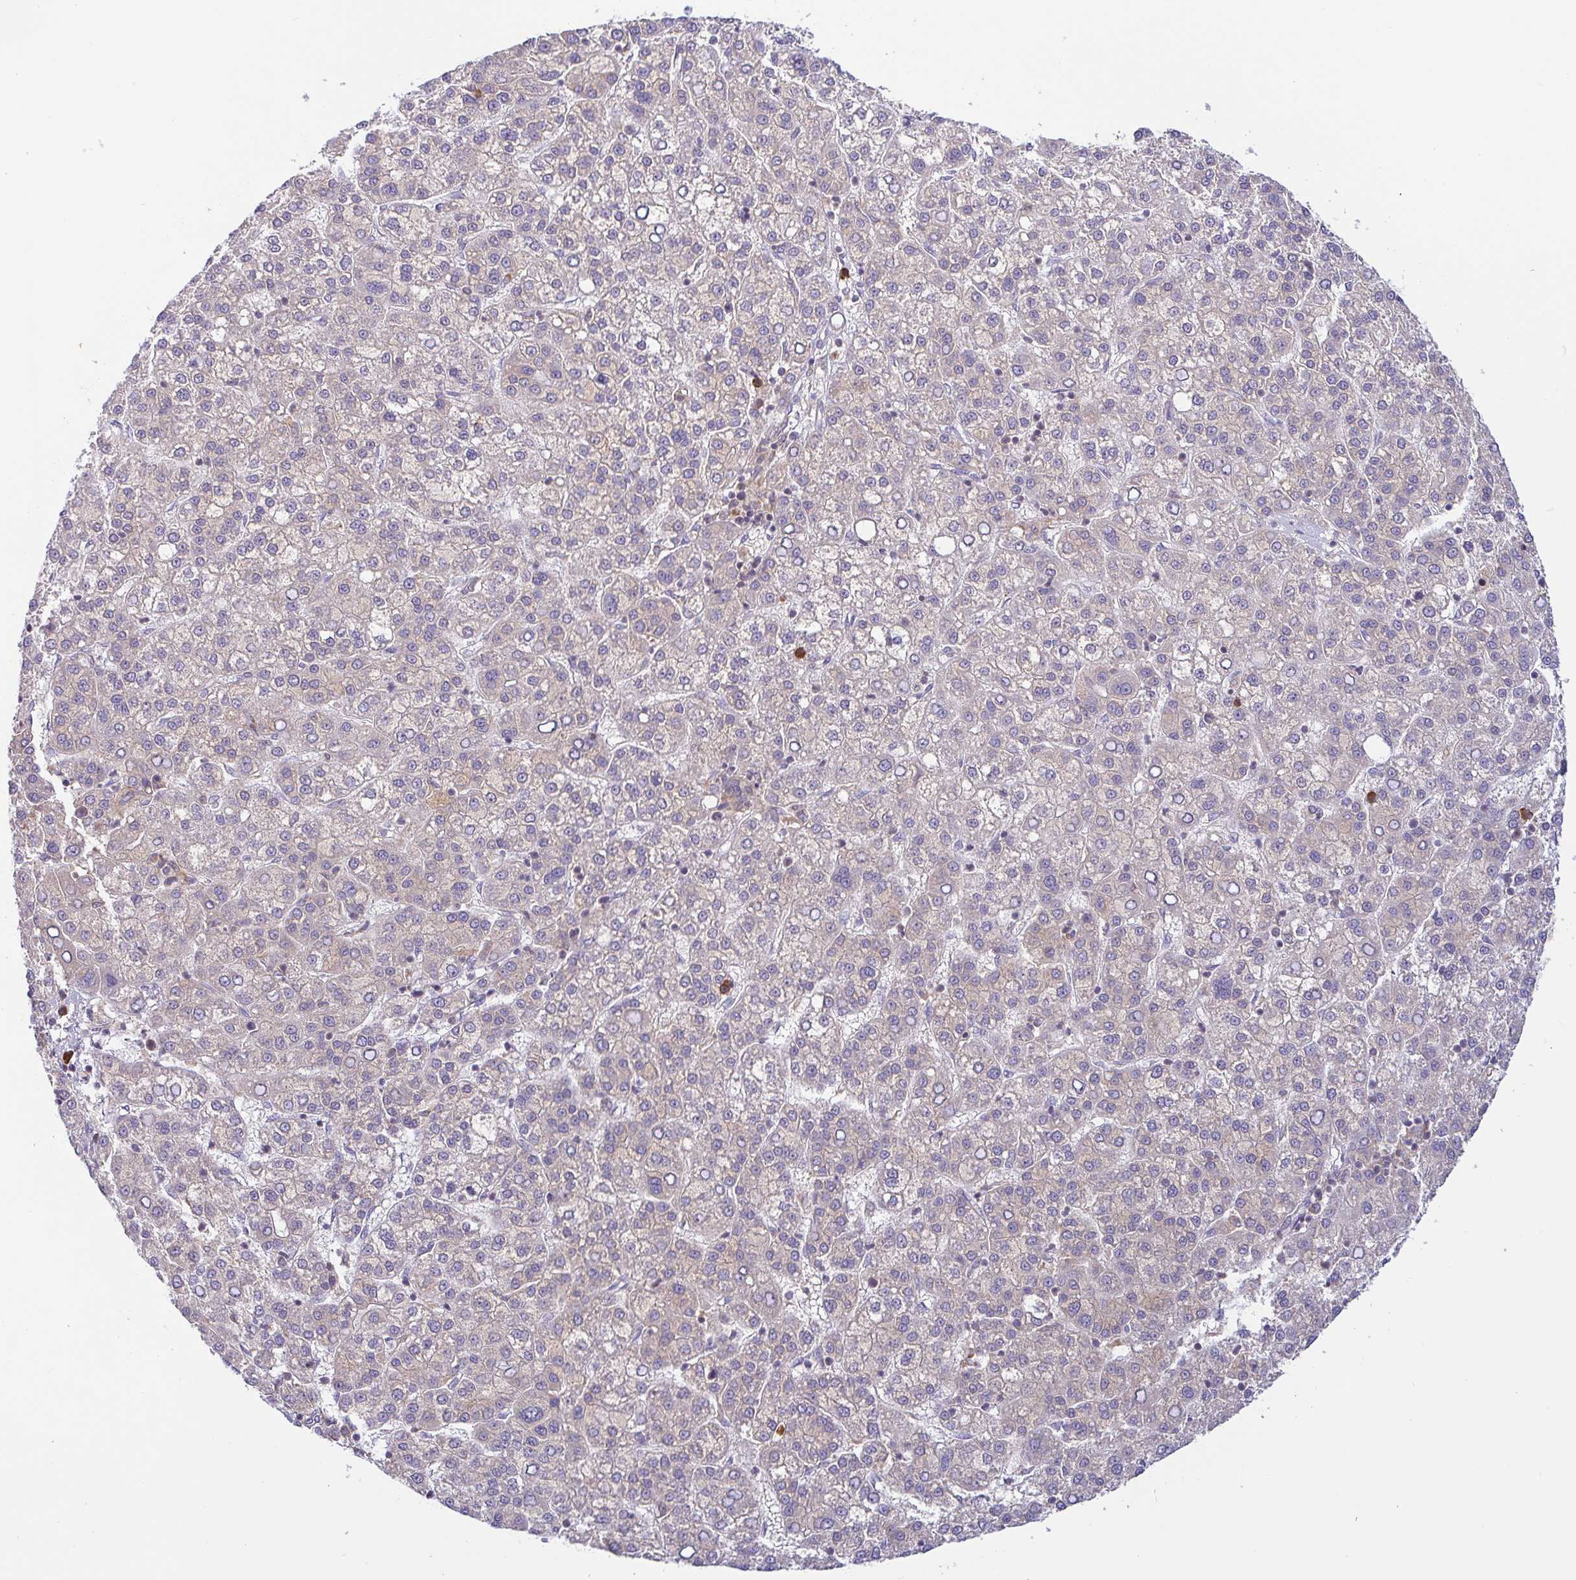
{"staining": {"intensity": "weak", "quantity": "<25%", "location": "cytoplasmic/membranous"}, "tissue": "liver cancer", "cell_type": "Tumor cells", "image_type": "cancer", "snomed": [{"axis": "morphology", "description": "Carcinoma, Hepatocellular, NOS"}, {"axis": "topography", "description": "Liver"}], "caption": "Immunohistochemical staining of human liver cancer (hepatocellular carcinoma) shows no significant positivity in tumor cells.", "gene": "DERL2", "patient": {"sex": "female", "age": 58}}